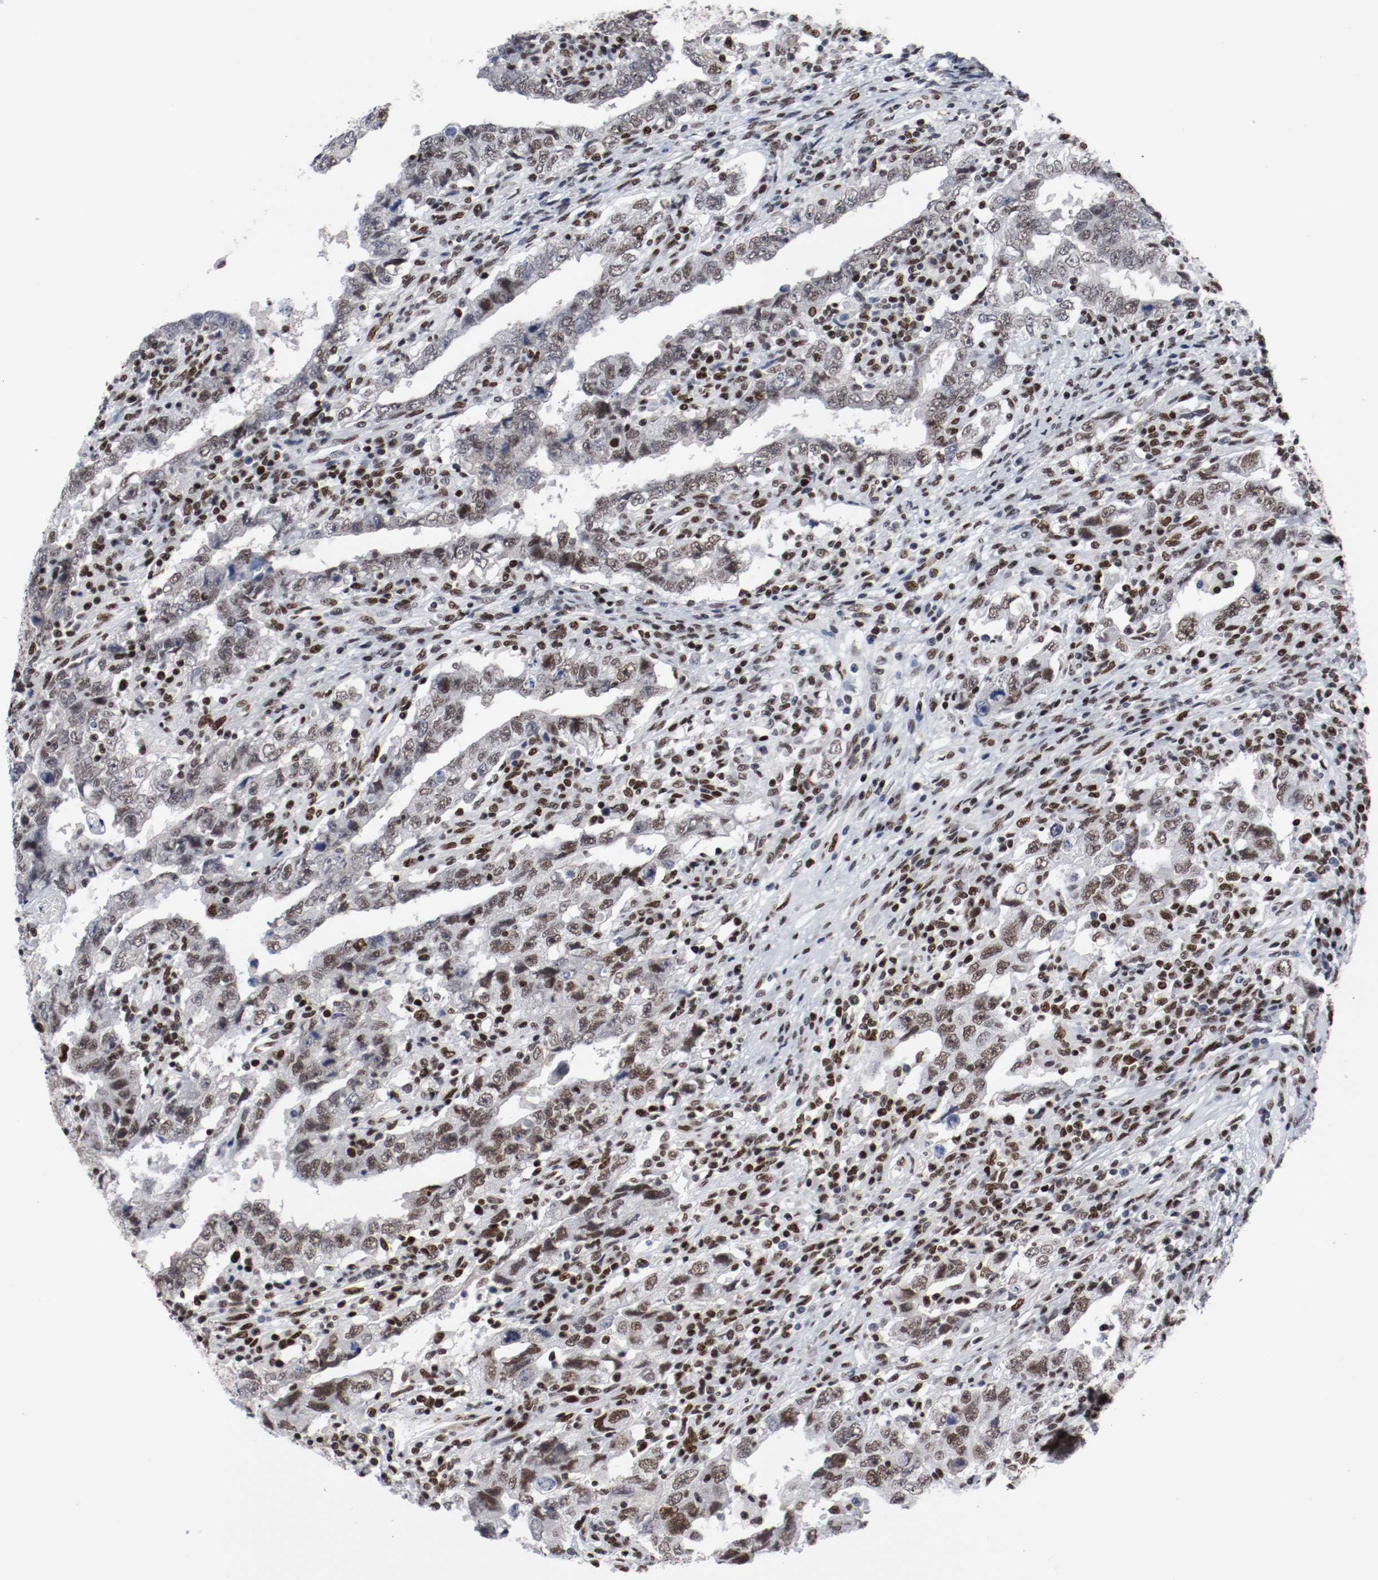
{"staining": {"intensity": "weak", "quantity": ">75%", "location": "nuclear"}, "tissue": "testis cancer", "cell_type": "Tumor cells", "image_type": "cancer", "snomed": [{"axis": "morphology", "description": "Carcinoma, Embryonal, NOS"}, {"axis": "topography", "description": "Testis"}], "caption": "Embryonal carcinoma (testis) tissue exhibits weak nuclear expression in approximately >75% of tumor cells, visualized by immunohistochemistry.", "gene": "MEF2D", "patient": {"sex": "male", "age": 26}}